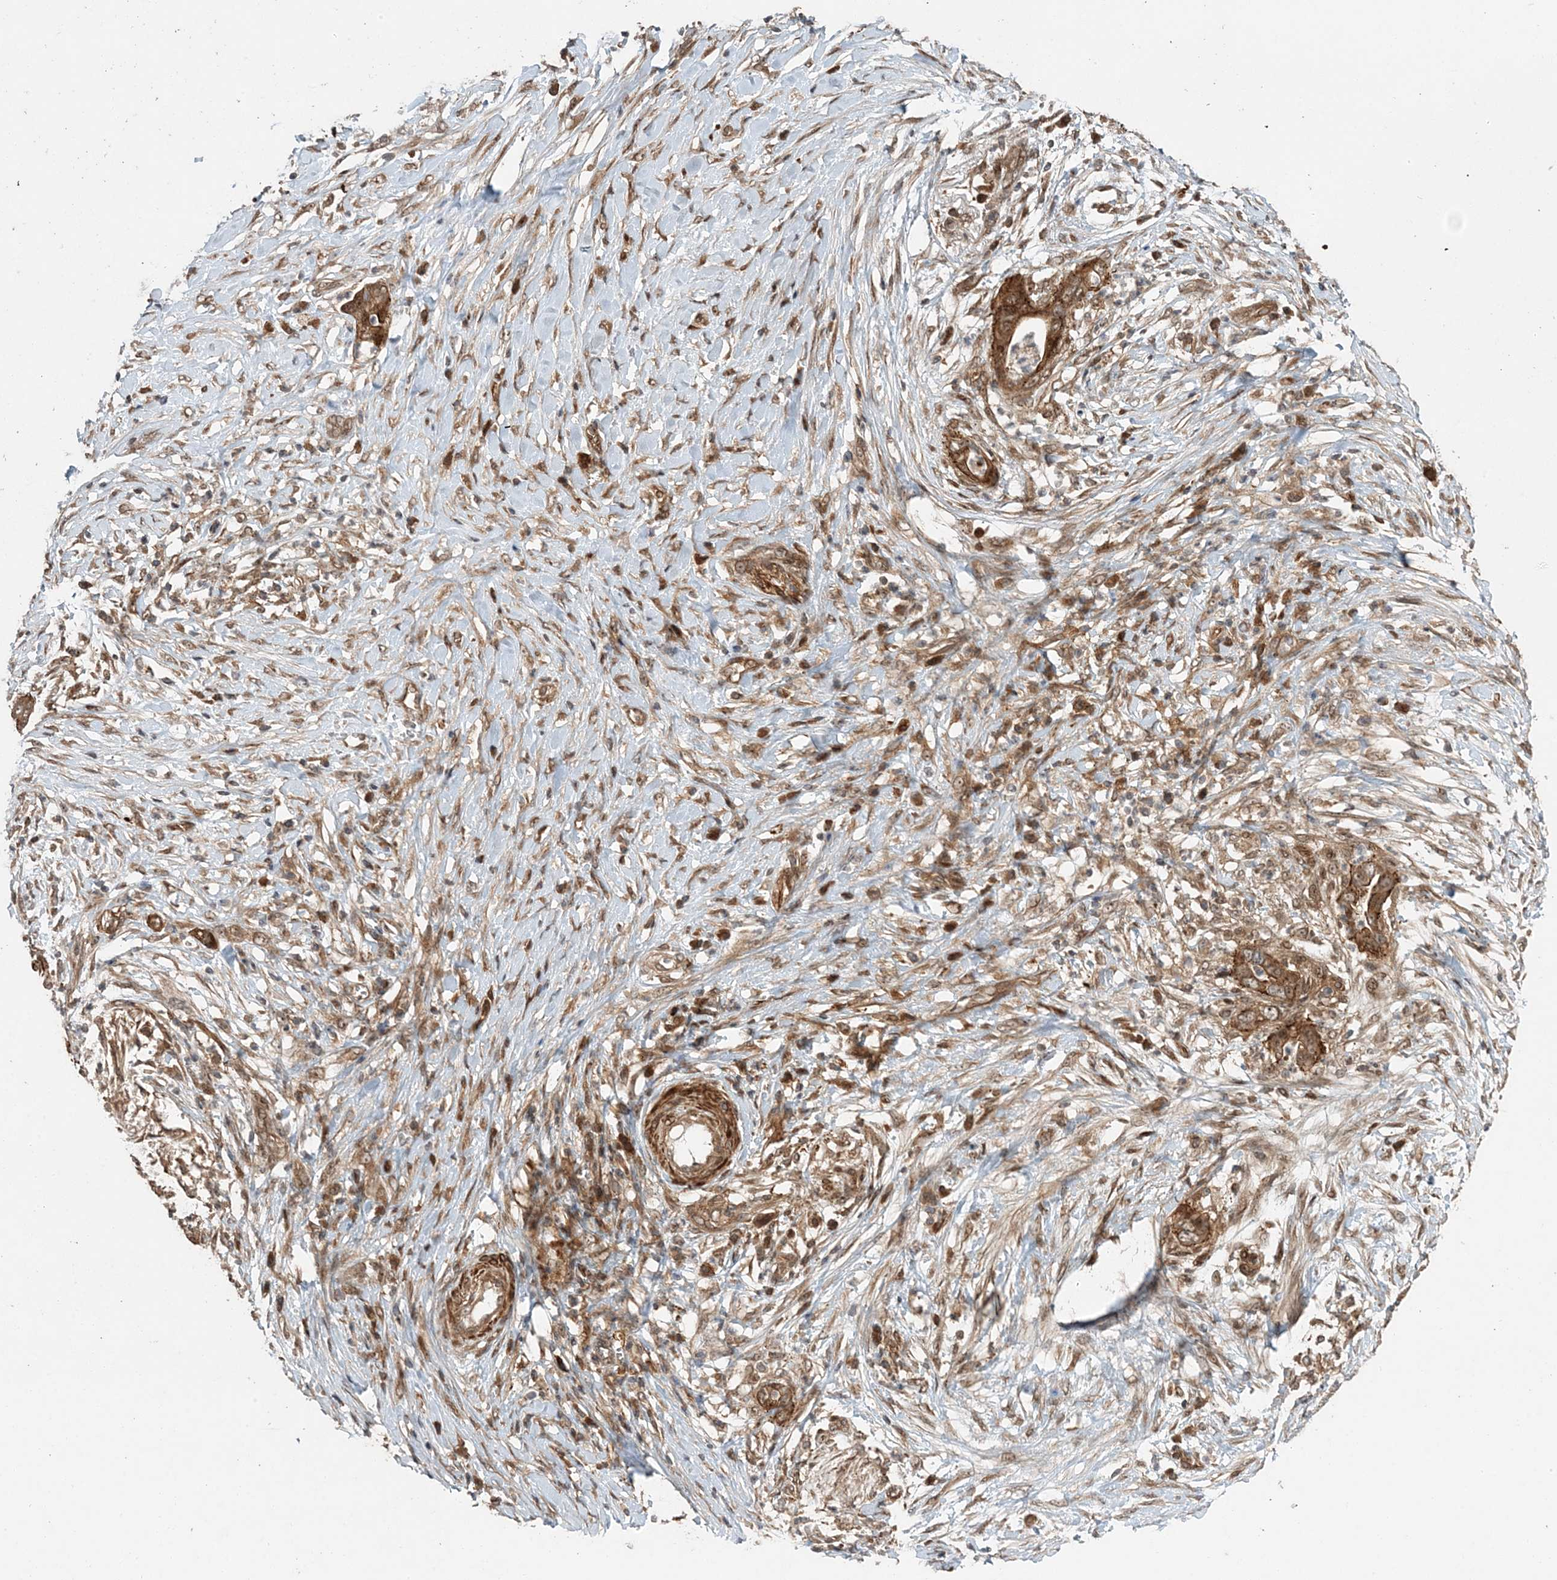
{"staining": {"intensity": "moderate", "quantity": ">75%", "location": "cytoplasmic/membranous"}, "tissue": "pancreatic cancer", "cell_type": "Tumor cells", "image_type": "cancer", "snomed": [{"axis": "morphology", "description": "Adenocarcinoma, NOS"}, {"axis": "topography", "description": "Pancreas"}], "caption": "Moderate cytoplasmic/membranous protein positivity is seen in approximately >75% of tumor cells in adenocarcinoma (pancreatic).", "gene": "UBTD2", "patient": {"sex": "male", "age": 75}}